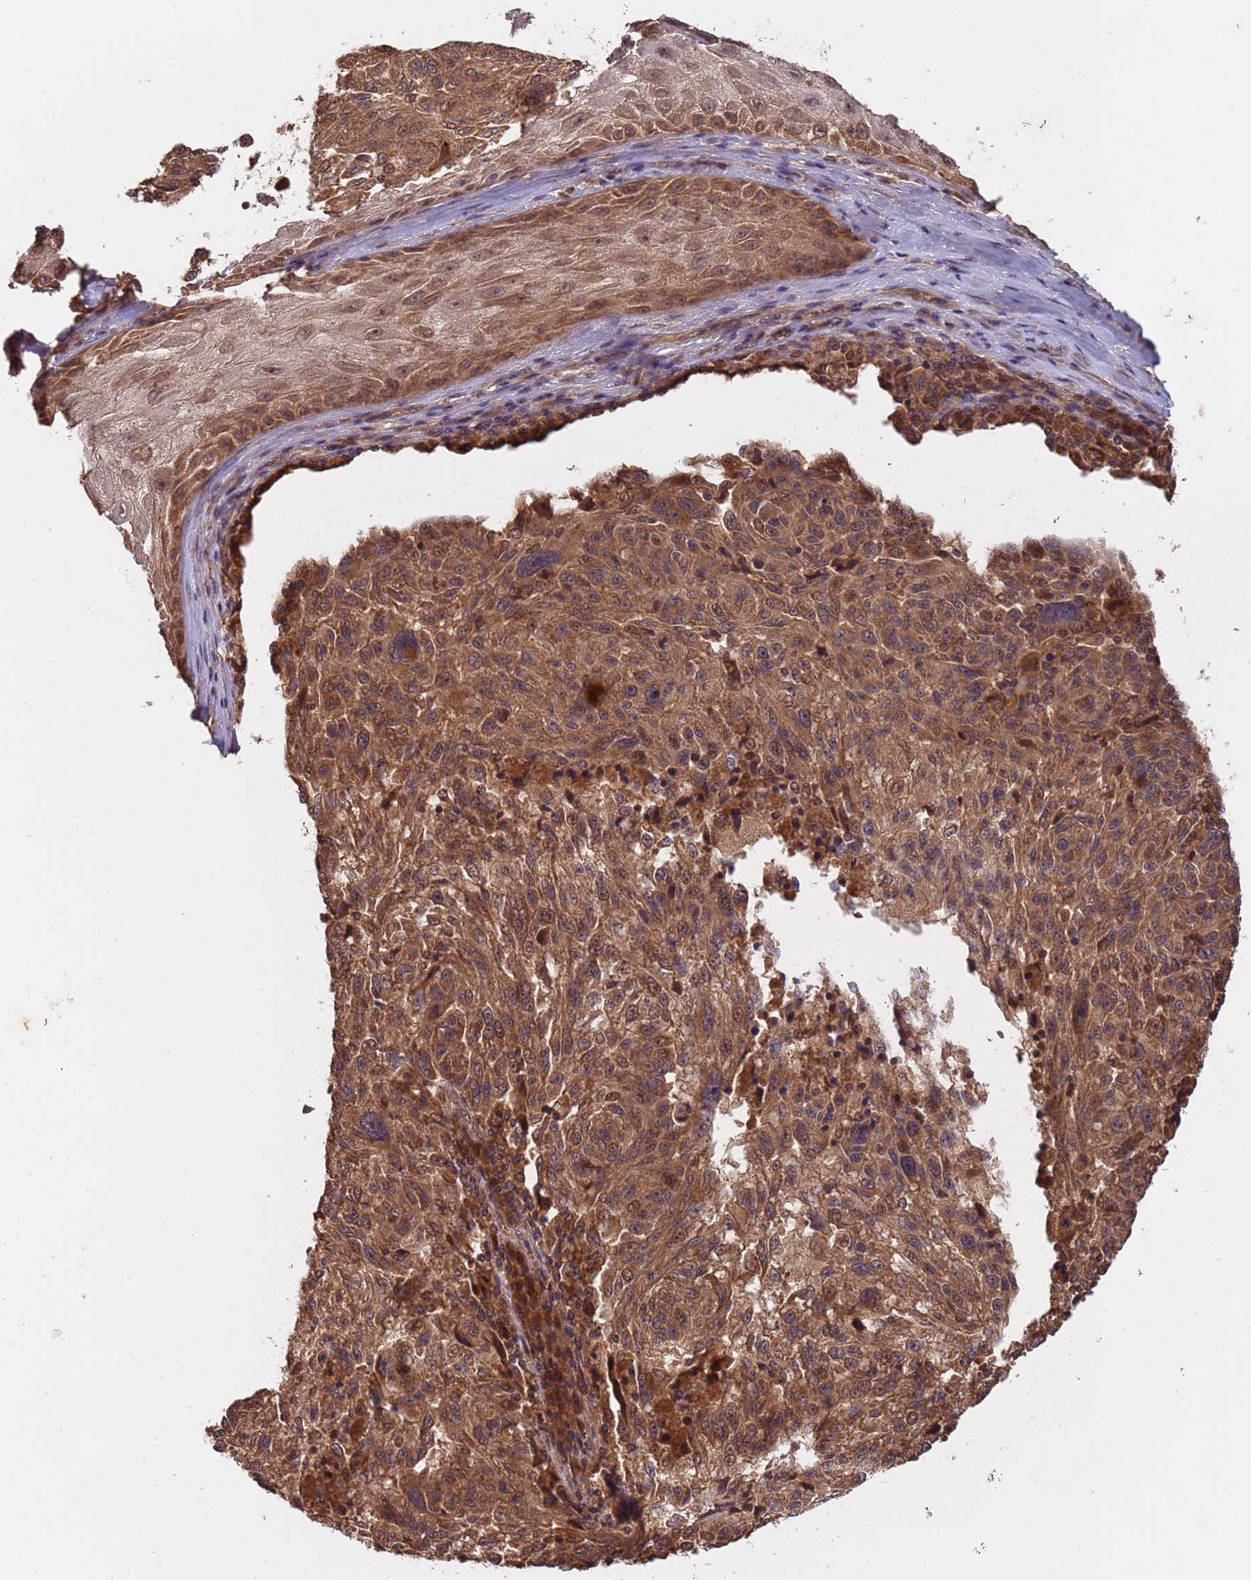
{"staining": {"intensity": "moderate", "quantity": ">75%", "location": "cytoplasmic/membranous,nuclear"}, "tissue": "melanoma", "cell_type": "Tumor cells", "image_type": "cancer", "snomed": [{"axis": "morphology", "description": "Malignant melanoma, NOS"}, {"axis": "topography", "description": "Skin"}], "caption": "Protein expression analysis of human melanoma reveals moderate cytoplasmic/membranous and nuclear staining in about >75% of tumor cells.", "gene": "ERI1", "patient": {"sex": "male", "age": 53}}